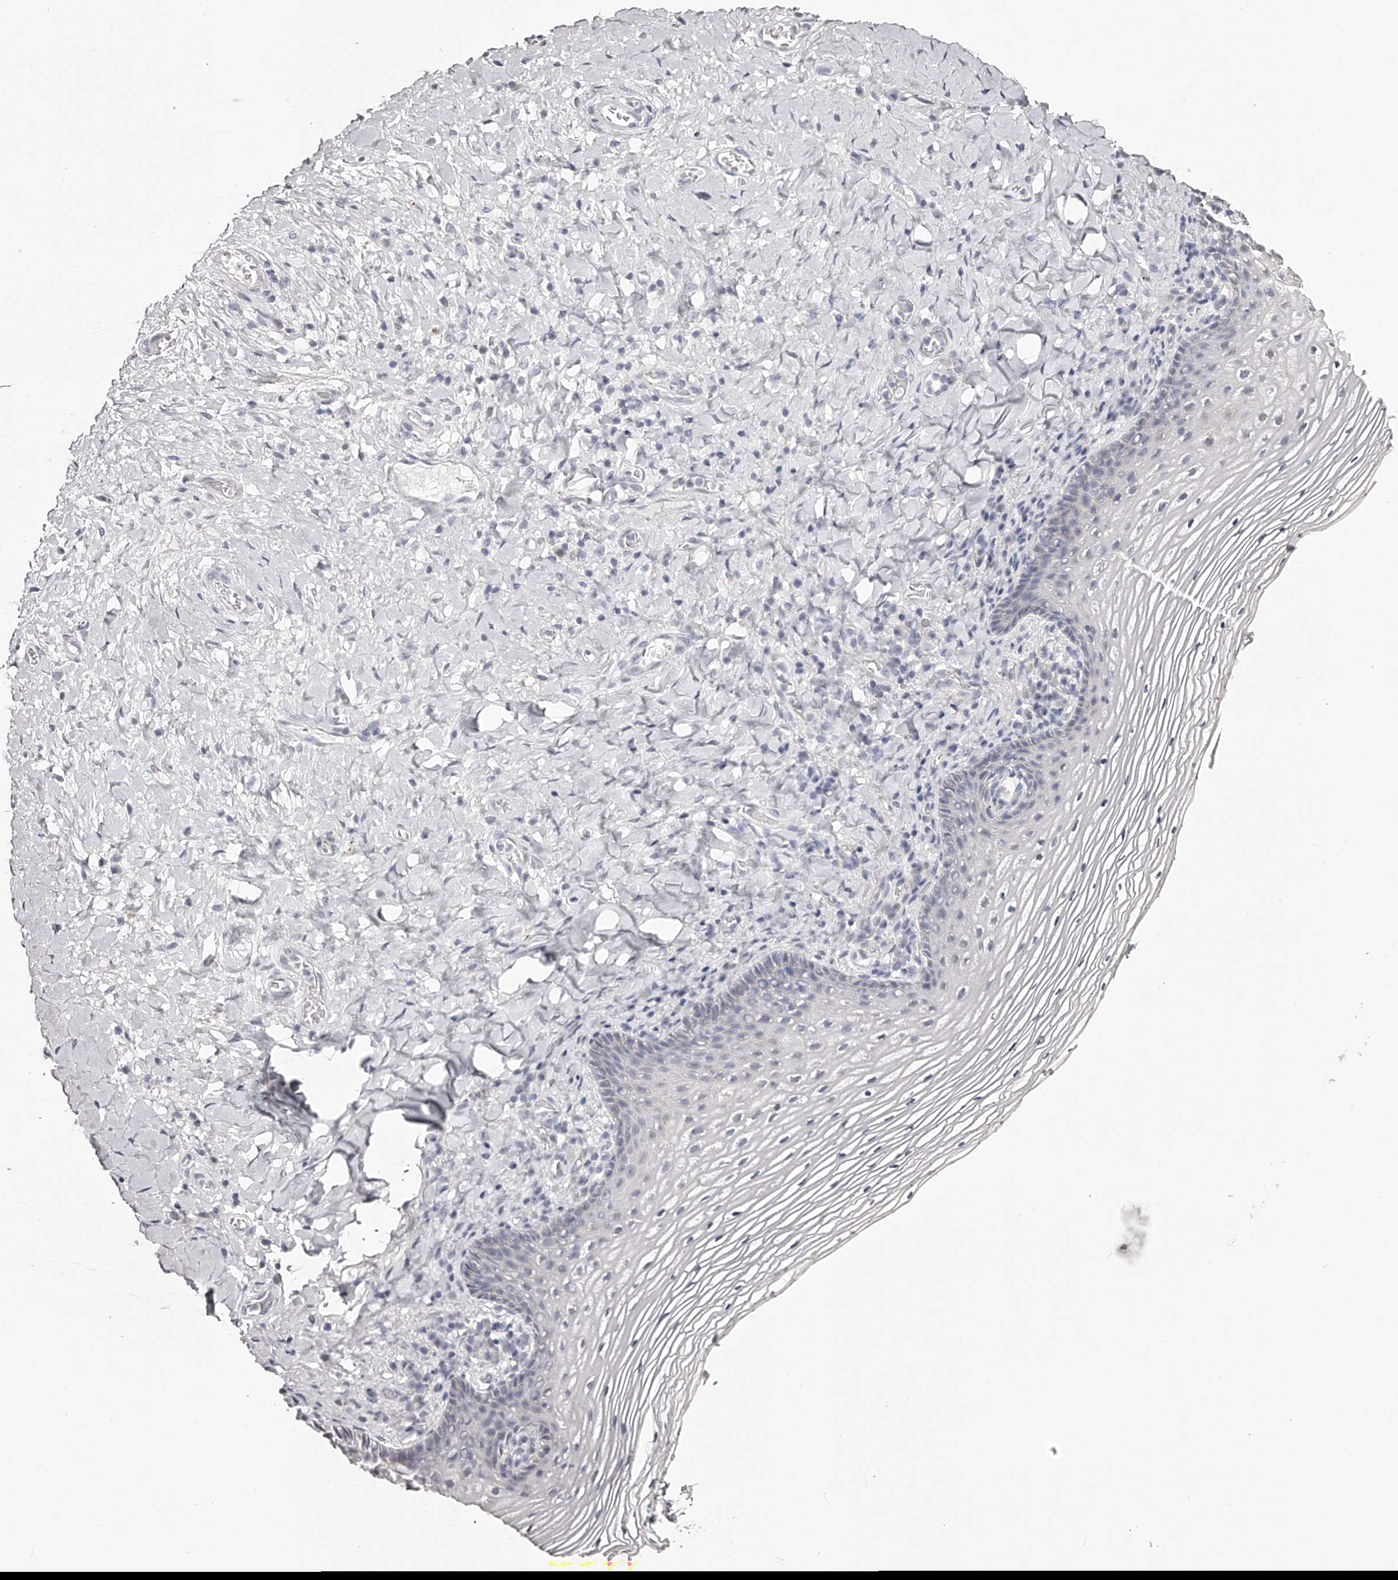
{"staining": {"intensity": "negative", "quantity": "none", "location": "none"}, "tissue": "vagina", "cell_type": "Squamous epithelial cells", "image_type": "normal", "snomed": [{"axis": "morphology", "description": "Normal tissue, NOS"}, {"axis": "topography", "description": "Vagina"}], "caption": "Vagina stained for a protein using immunohistochemistry (IHC) displays no expression squamous epithelial cells.", "gene": "SLC35D3", "patient": {"sex": "female", "age": 60}}